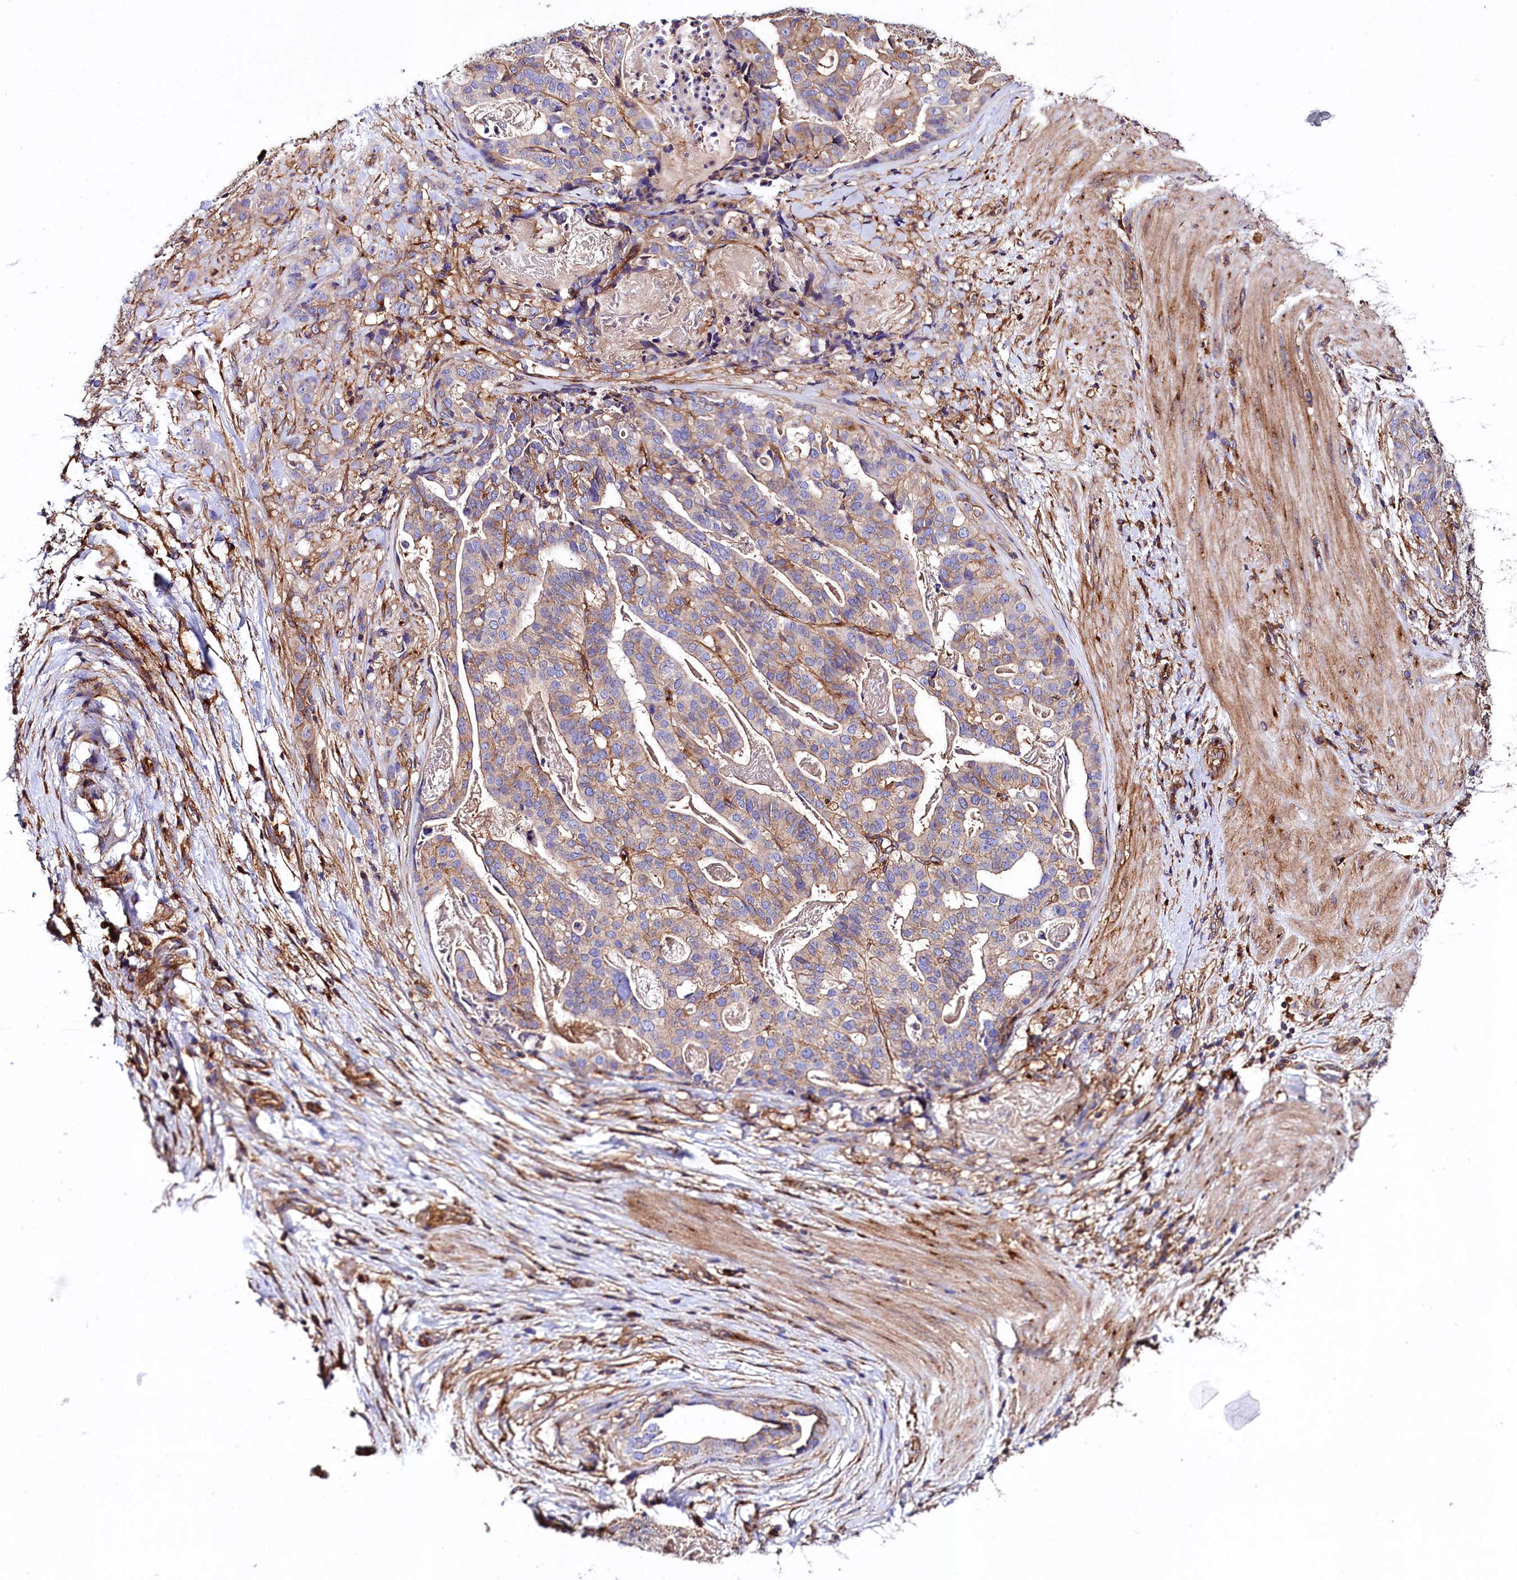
{"staining": {"intensity": "moderate", "quantity": "25%-75%", "location": "cytoplasmic/membranous"}, "tissue": "stomach cancer", "cell_type": "Tumor cells", "image_type": "cancer", "snomed": [{"axis": "morphology", "description": "Adenocarcinoma, NOS"}, {"axis": "topography", "description": "Stomach"}], "caption": "Protein expression analysis of human adenocarcinoma (stomach) reveals moderate cytoplasmic/membranous staining in about 25%-75% of tumor cells.", "gene": "ANO6", "patient": {"sex": "male", "age": 48}}